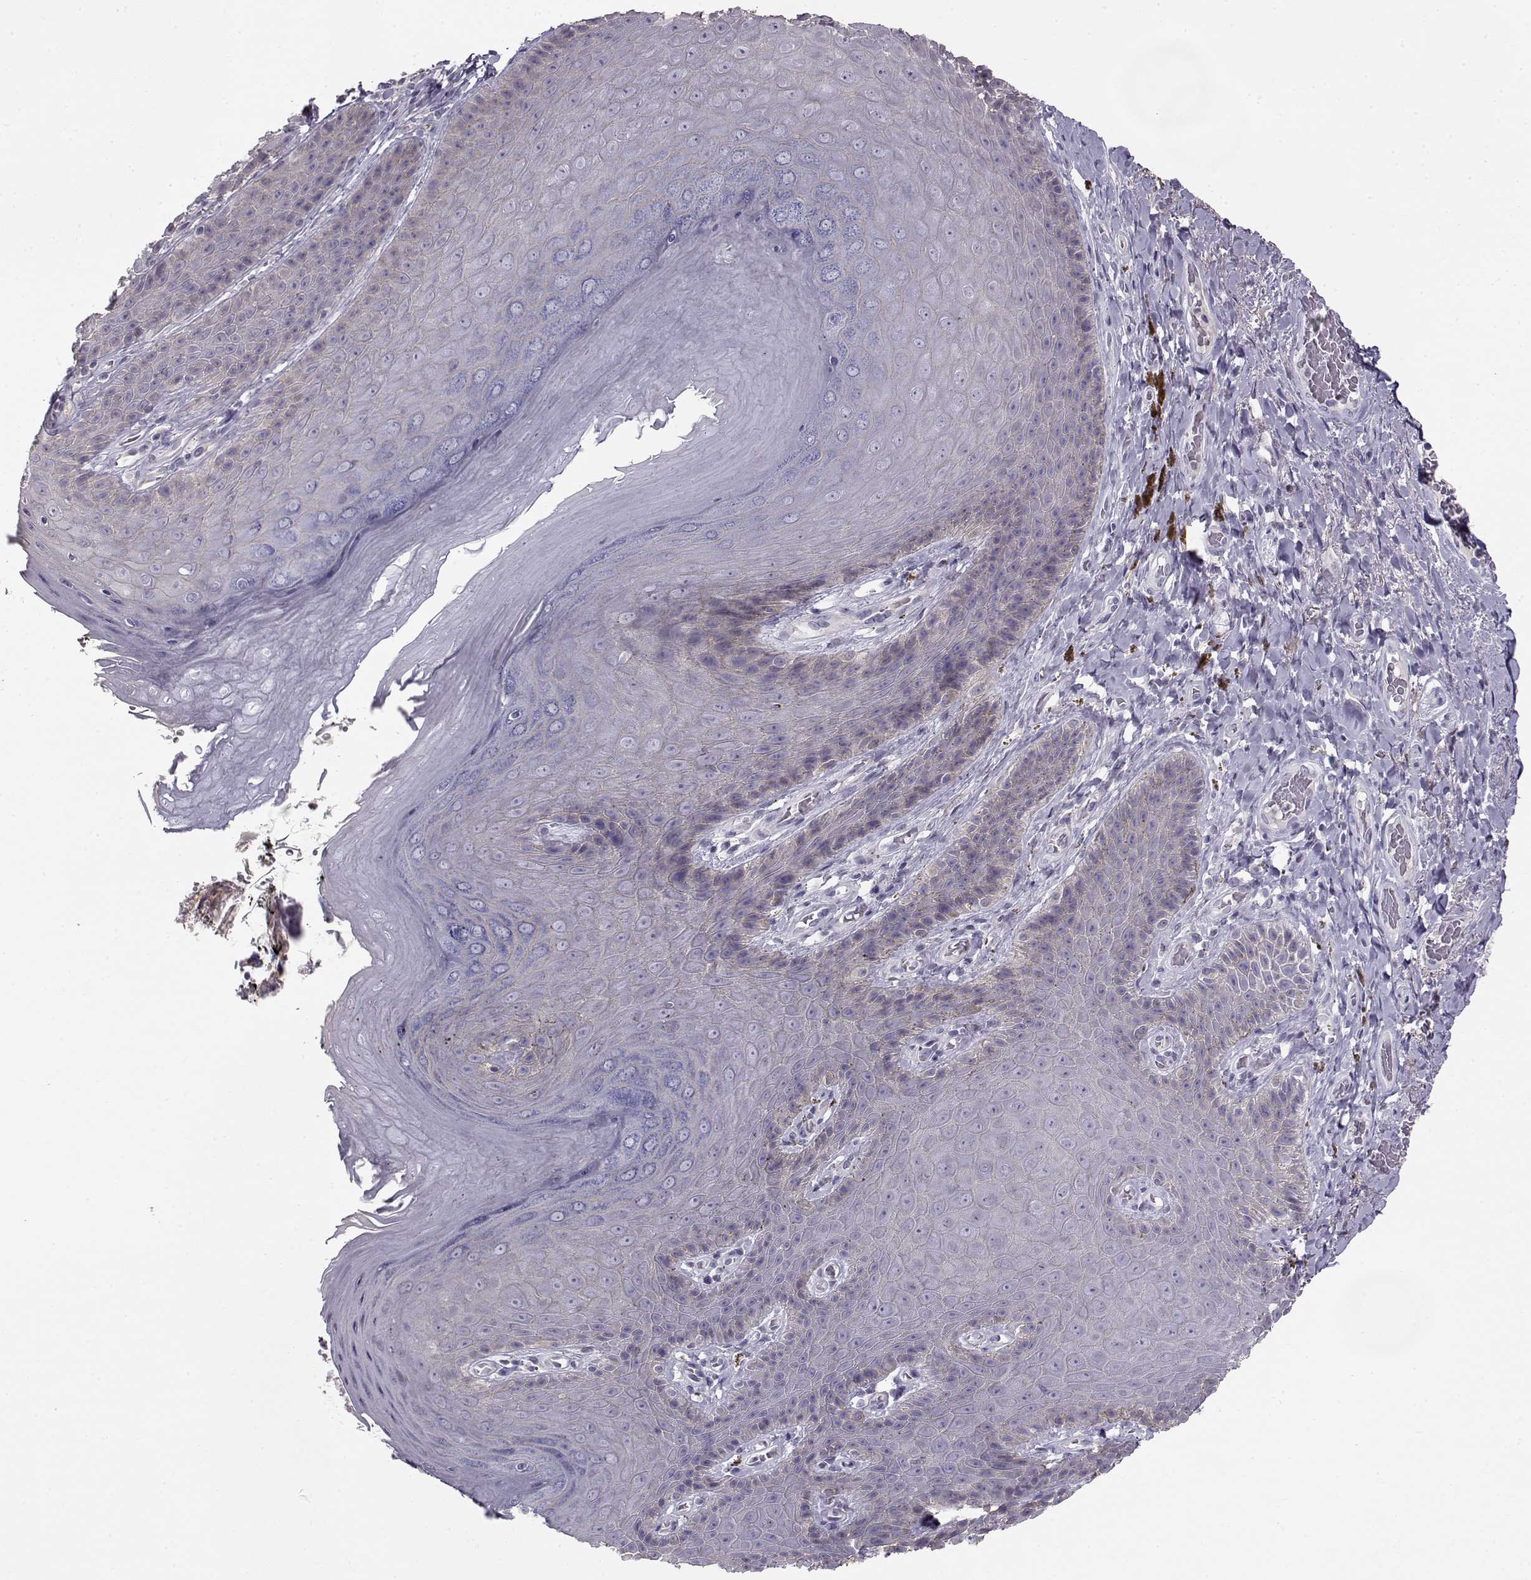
{"staining": {"intensity": "weak", "quantity": "<25%", "location": "cytoplasmic/membranous"}, "tissue": "skin", "cell_type": "Epidermal cells", "image_type": "normal", "snomed": [{"axis": "morphology", "description": "Normal tissue, NOS"}, {"axis": "topography", "description": "Skeletal muscle"}, {"axis": "topography", "description": "Anal"}, {"axis": "topography", "description": "Peripheral nerve tissue"}], "caption": "Immunohistochemistry (IHC) of unremarkable human skin displays no staining in epidermal cells.", "gene": "GRK1", "patient": {"sex": "male", "age": 53}}